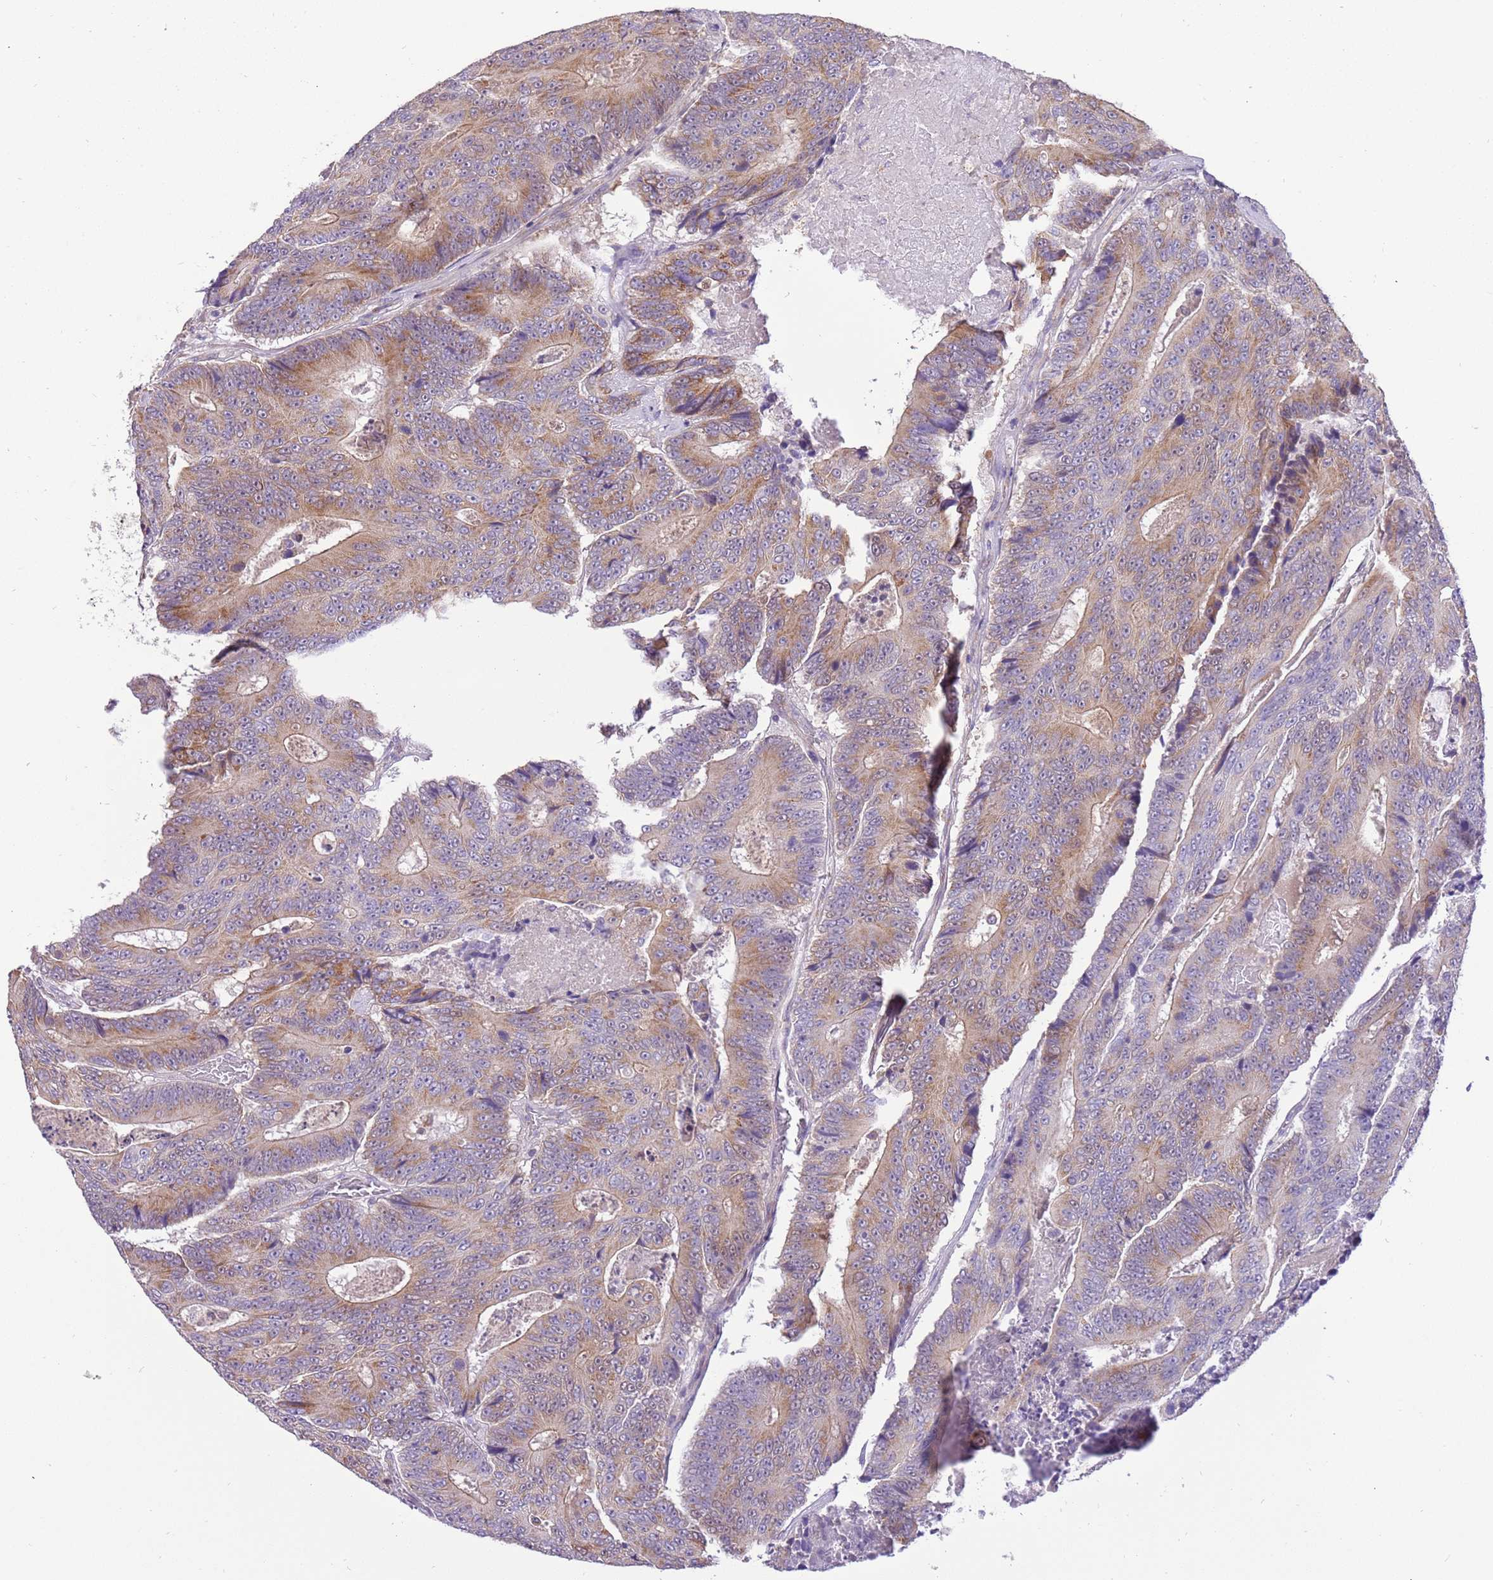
{"staining": {"intensity": "moderate", "quantity": "25%-75%", "location": "cytoplasmic/membranous"}, "tissue": "colorectal cancer", "cell_type": "Tumor cells", "image_type": "cancer", "snomed": [{"axis": "morphology", "description": "Adenocarcinoma, NOS"}, {"axis": "topography", "description": "Colon"}], "caption": "The micrograph demonstrates staining of colorectal cancer (adenocarcinoma), revealing moderate cytoplasmic/membranous protein expression (brown color) within tumor cells.", "gene": "COX17", "patient": {"sex": "male", "age": 83}}